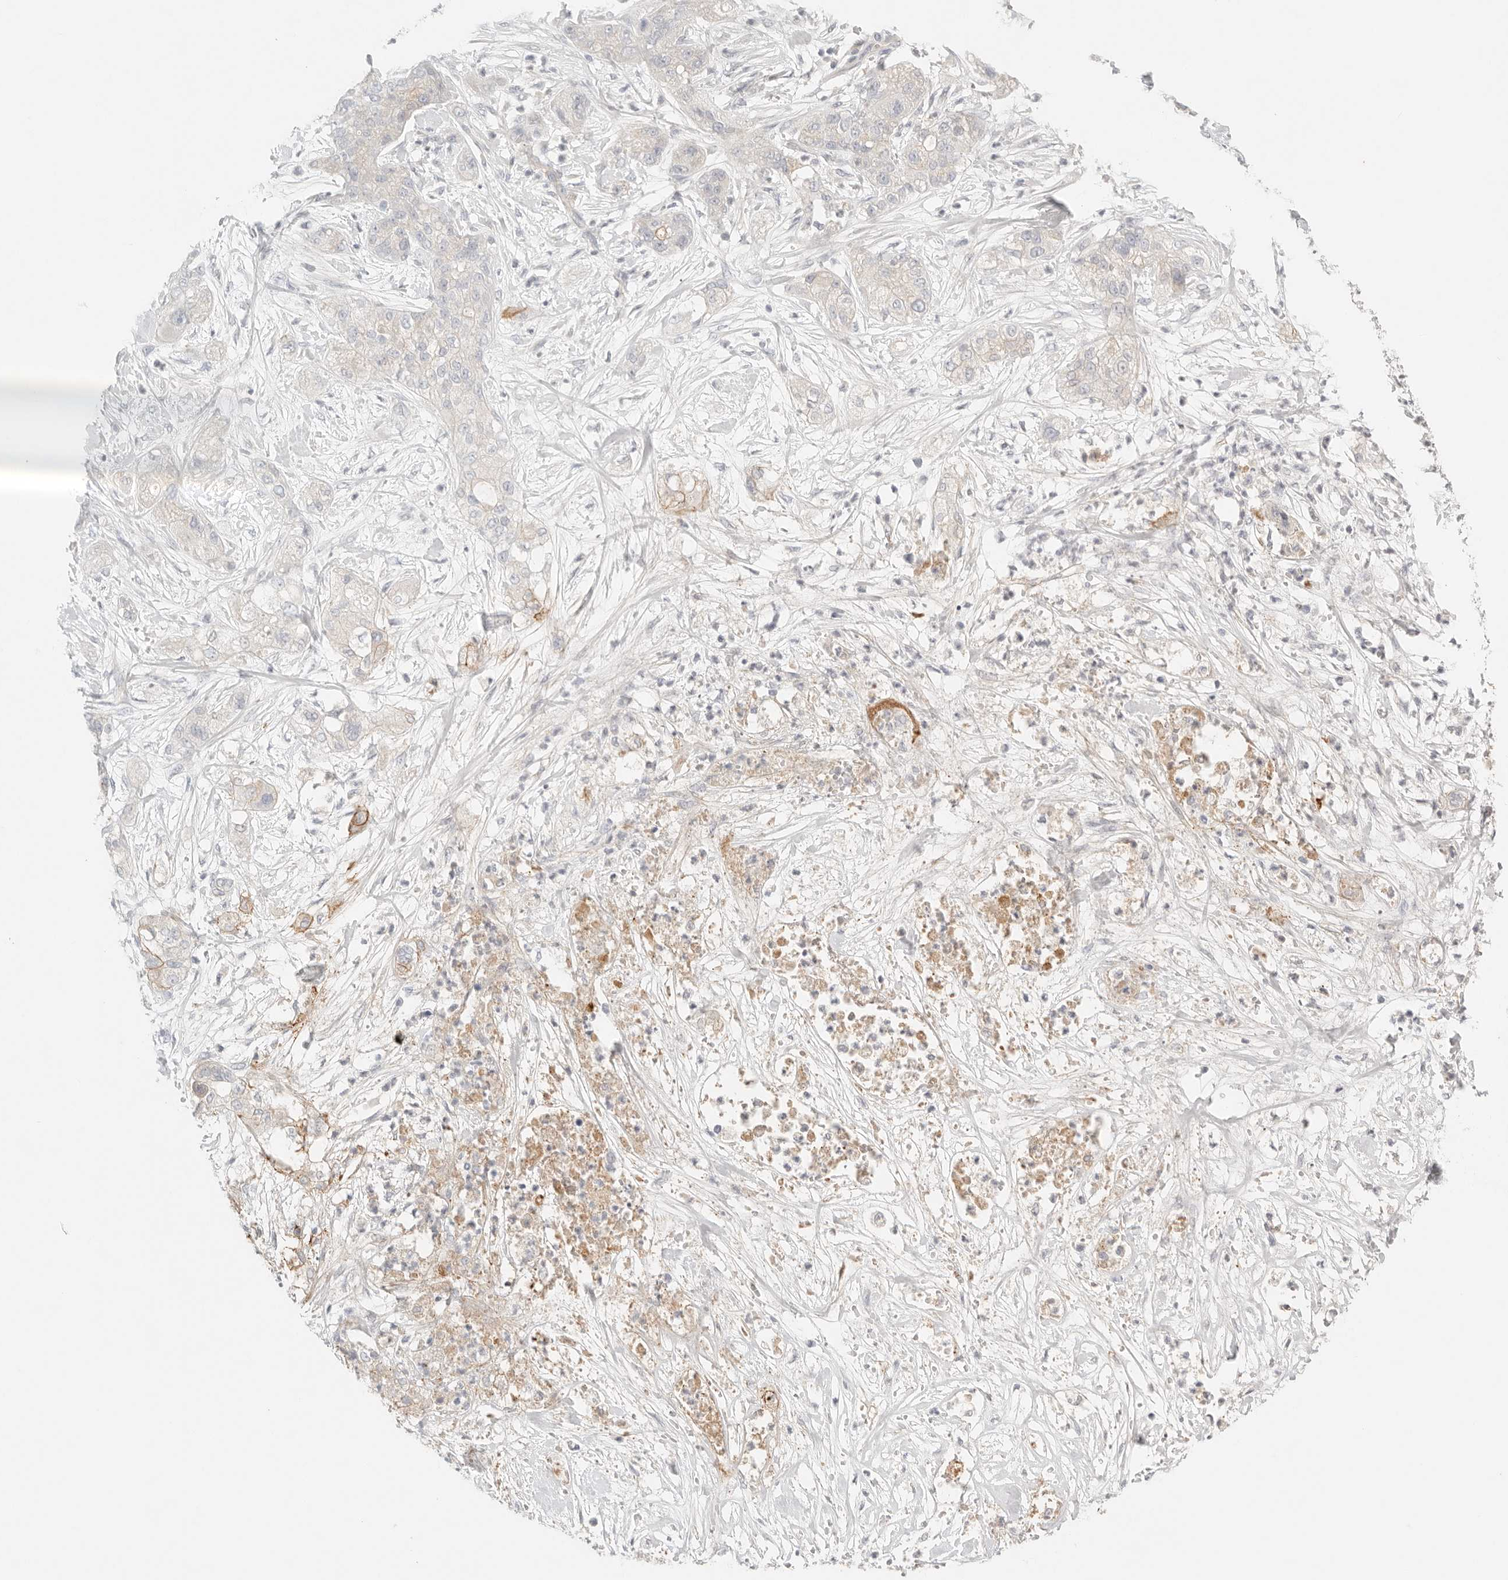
{"staining": {"intensity": "moderate", "quantity": "<25%", "location": "cytoplasmic/membranous"}, "tissue": "pancreatic cancer", "cell_type": "Tumor cells", "image_type": "cancer", "snomed": [{"axis": "morphology", "description": "Adenocarcinoma, NOS"}, {"axis": "topography", "description": "Pancreas"}], "caption": "Immunohistochemical staining of pancreatic cancer displays low levels of moderate cytoplasmic/membranous protein positivity in approximately <25% of tumor cells.", "gene": "CEP120", "patient": {"sex": "female", "age": 78}}